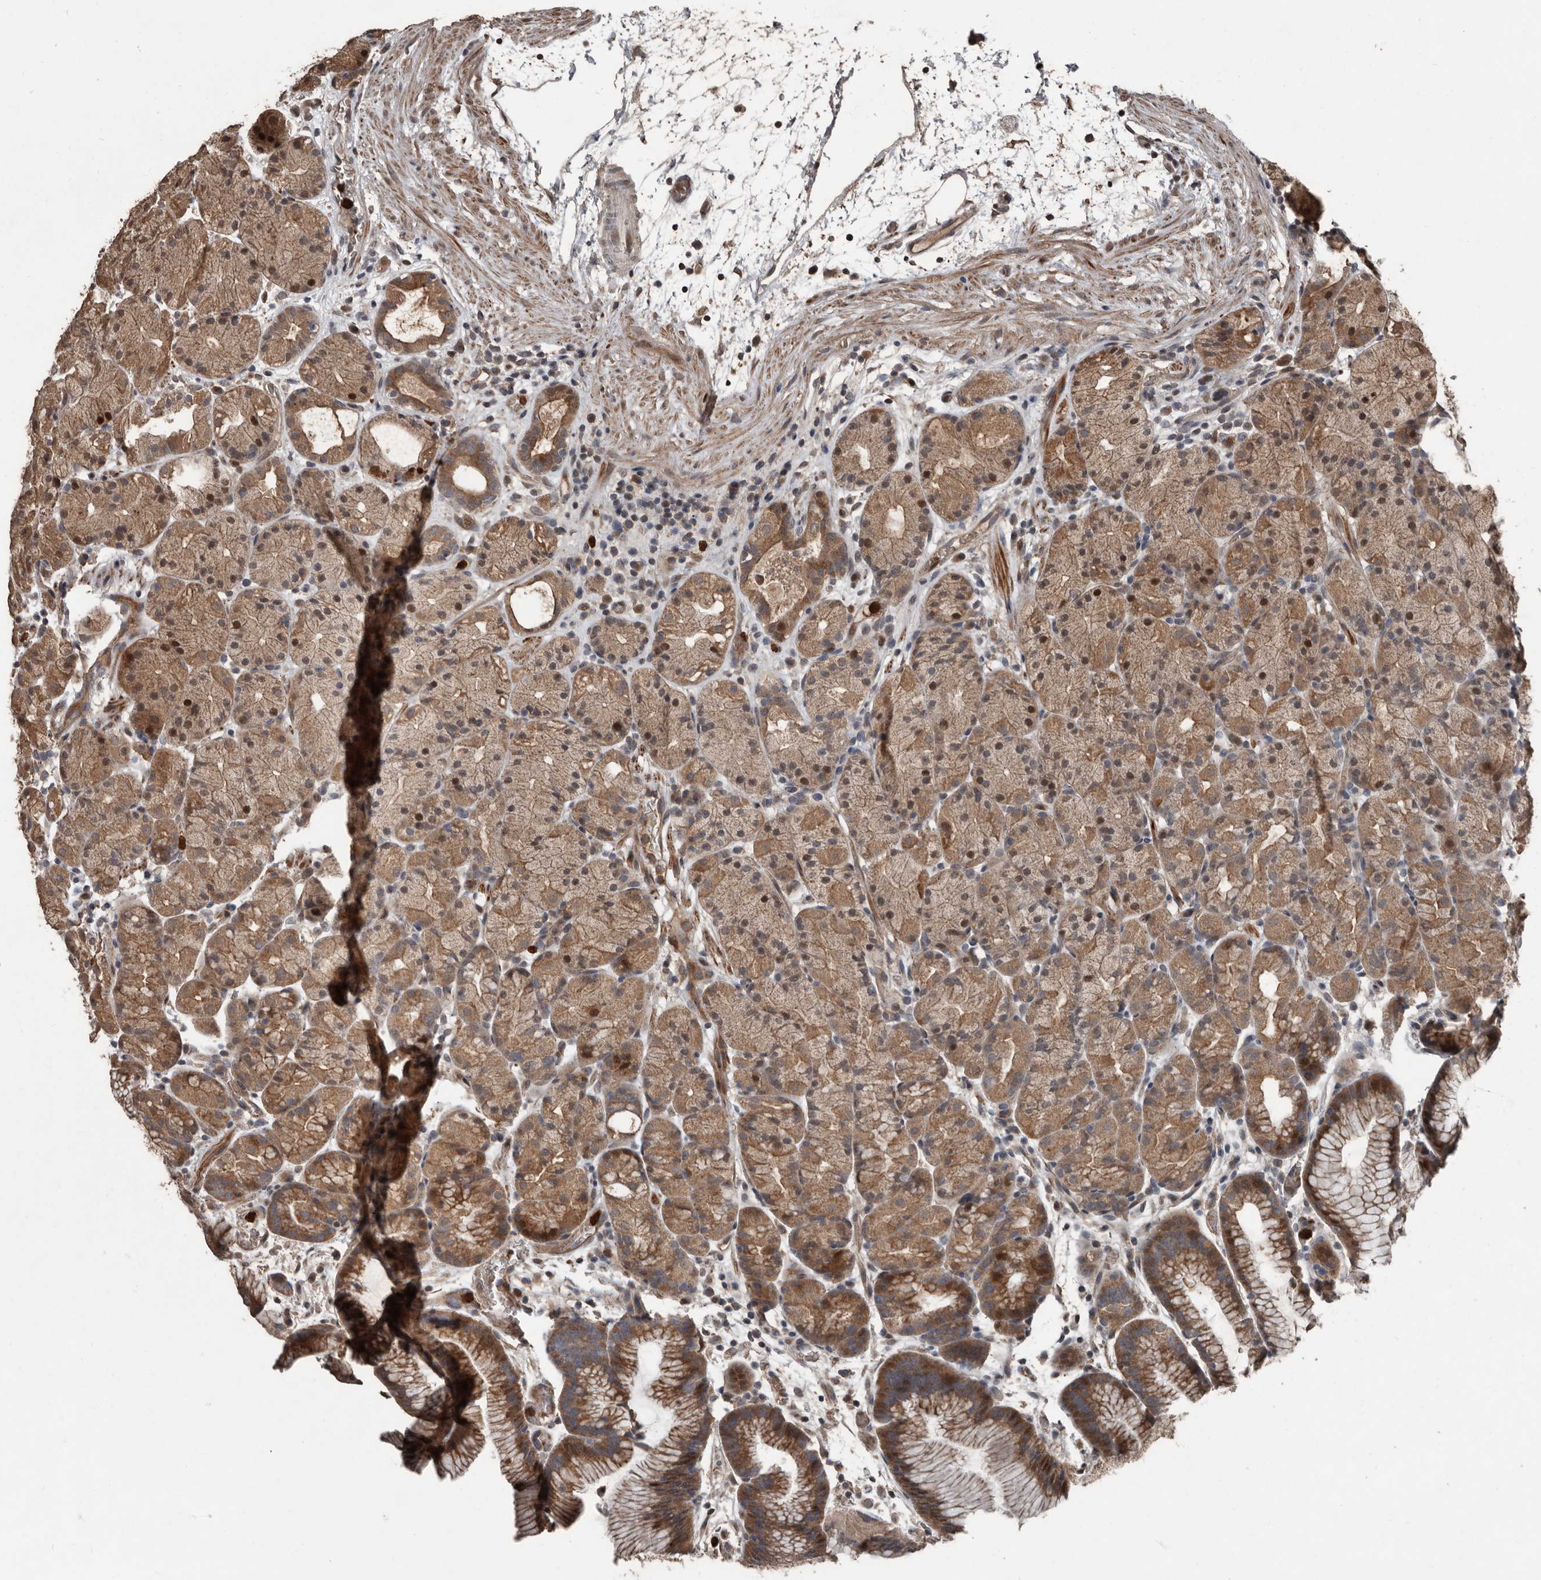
{"staining": {"intensity": "moderate", "quantity": ">75%", "location": "cytoplasmic/membranous,nuclear"}, "tissue": "stomach", "cell_type": "Glandular cells", "image_type": "normal", "snomed": [{"axis": "morphology", "description": "Normal tissue, NOS"}, {"axis": "topography", "description": "Stomach, upper"}], "caption": "Glandular cells display moderate cytoplasmic/membranous,nuclear expression in approximately >75% of cells in unremarkable stomach. The staining was performed using DAB (3,3'-diaminobenzidine) to visualize the protein expression in brown, while the nuclei were stained in blue with hematoxylin (Magnification: 20x).", "gene": "FSBP", "patient": {"sex": "male", "age": 48}}